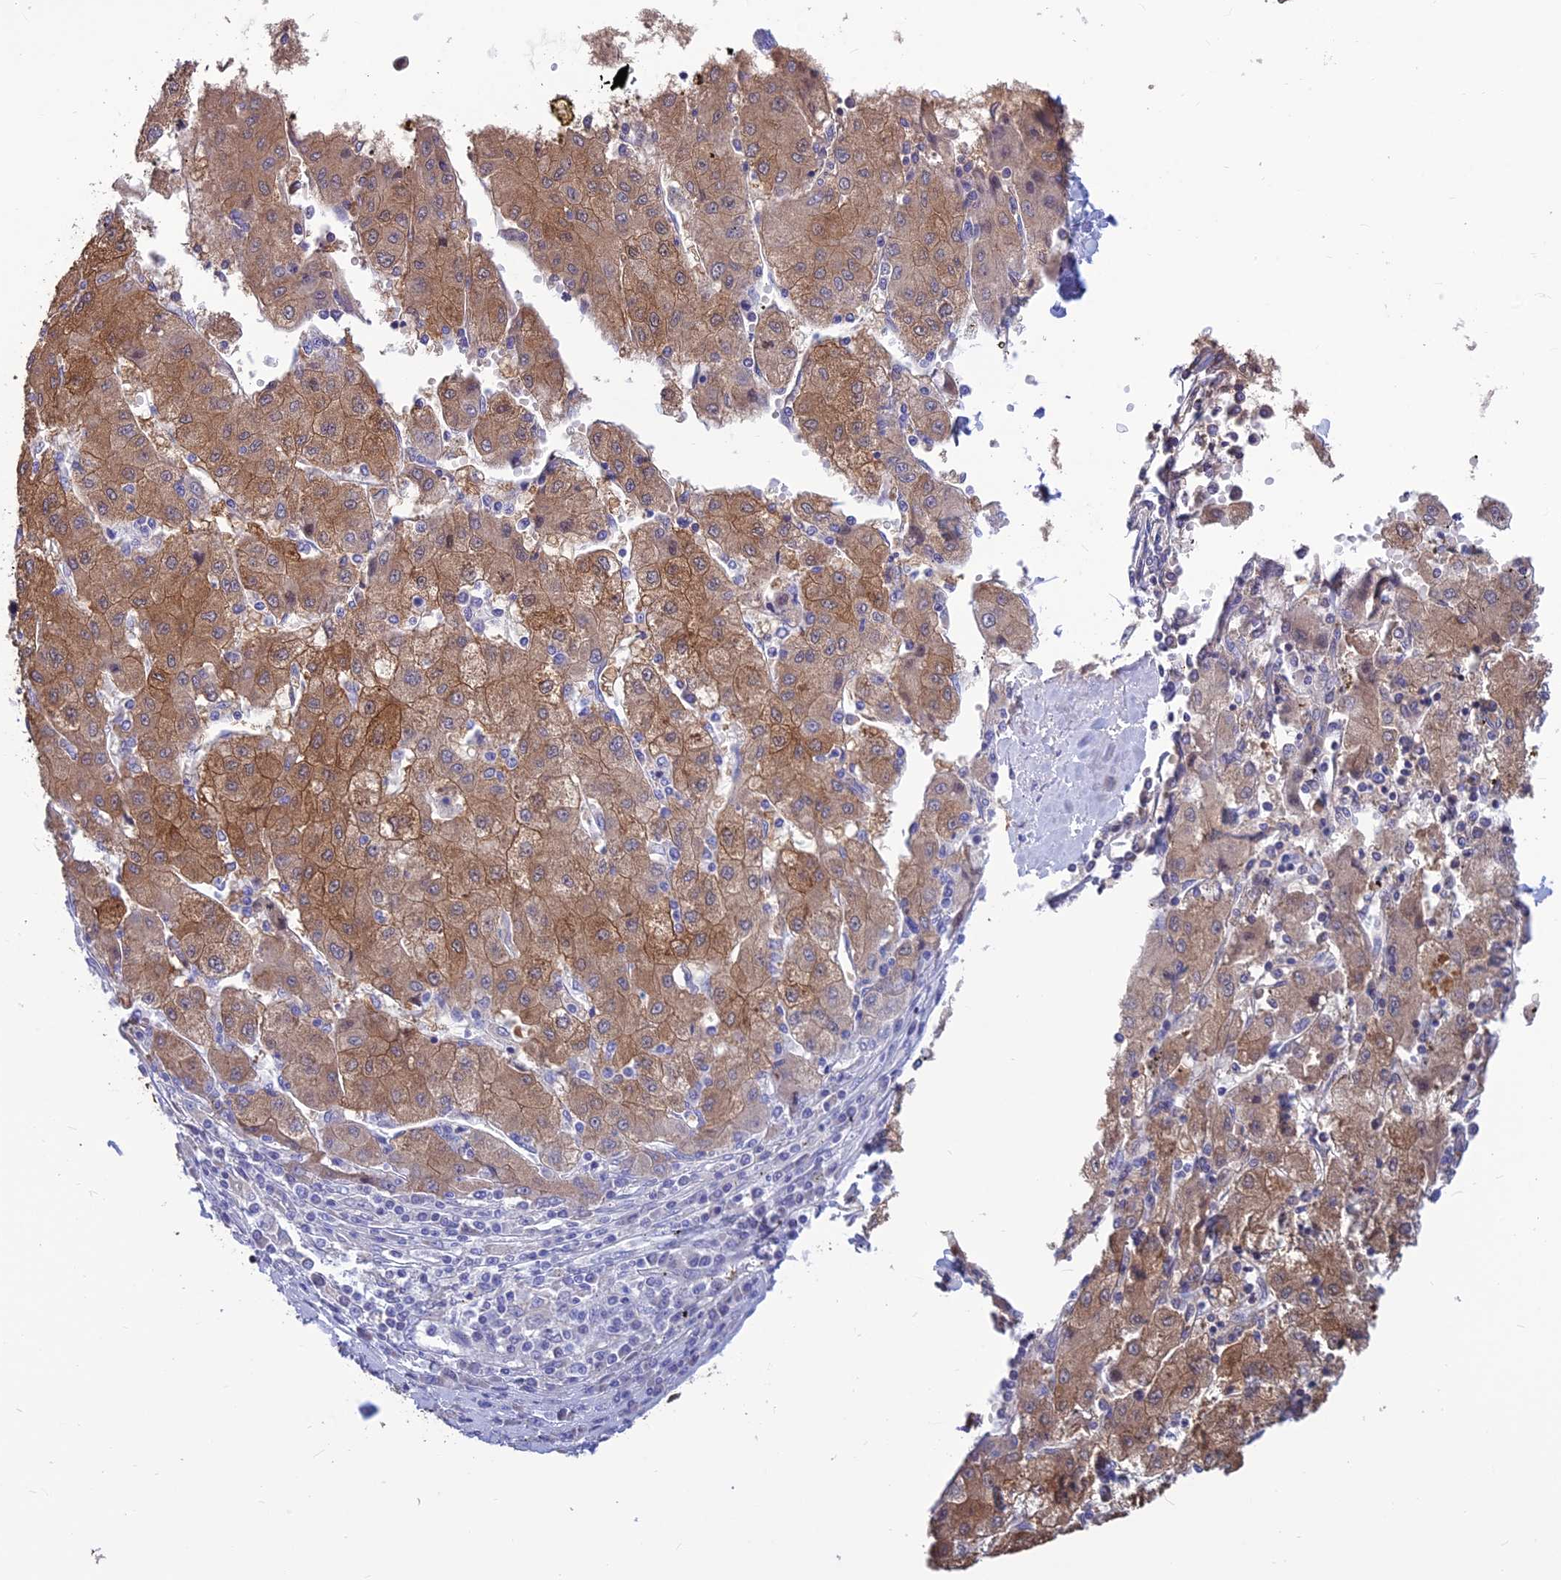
{"staining": {"intensity": "moderate", "quantity": ">75%", "location": "cytoplasmic/membranous"}, "tissue": "liver cancer", "cell_type": "Tumor cells", "image_type": "cancer", "snomed": [{"axis": "morphology", "description": "Carcinoma, Hepatocellular, NOS"}, {"axis": "topography", "description": "Liver"}], "caption": "A brown stain shows moderate cytoplasmic/membranous expression of a protein in human liver hepatocellular carcinoma tumor cells.", "gene": "BHMT2", "patient": {"sex": "male", "age": 72}}